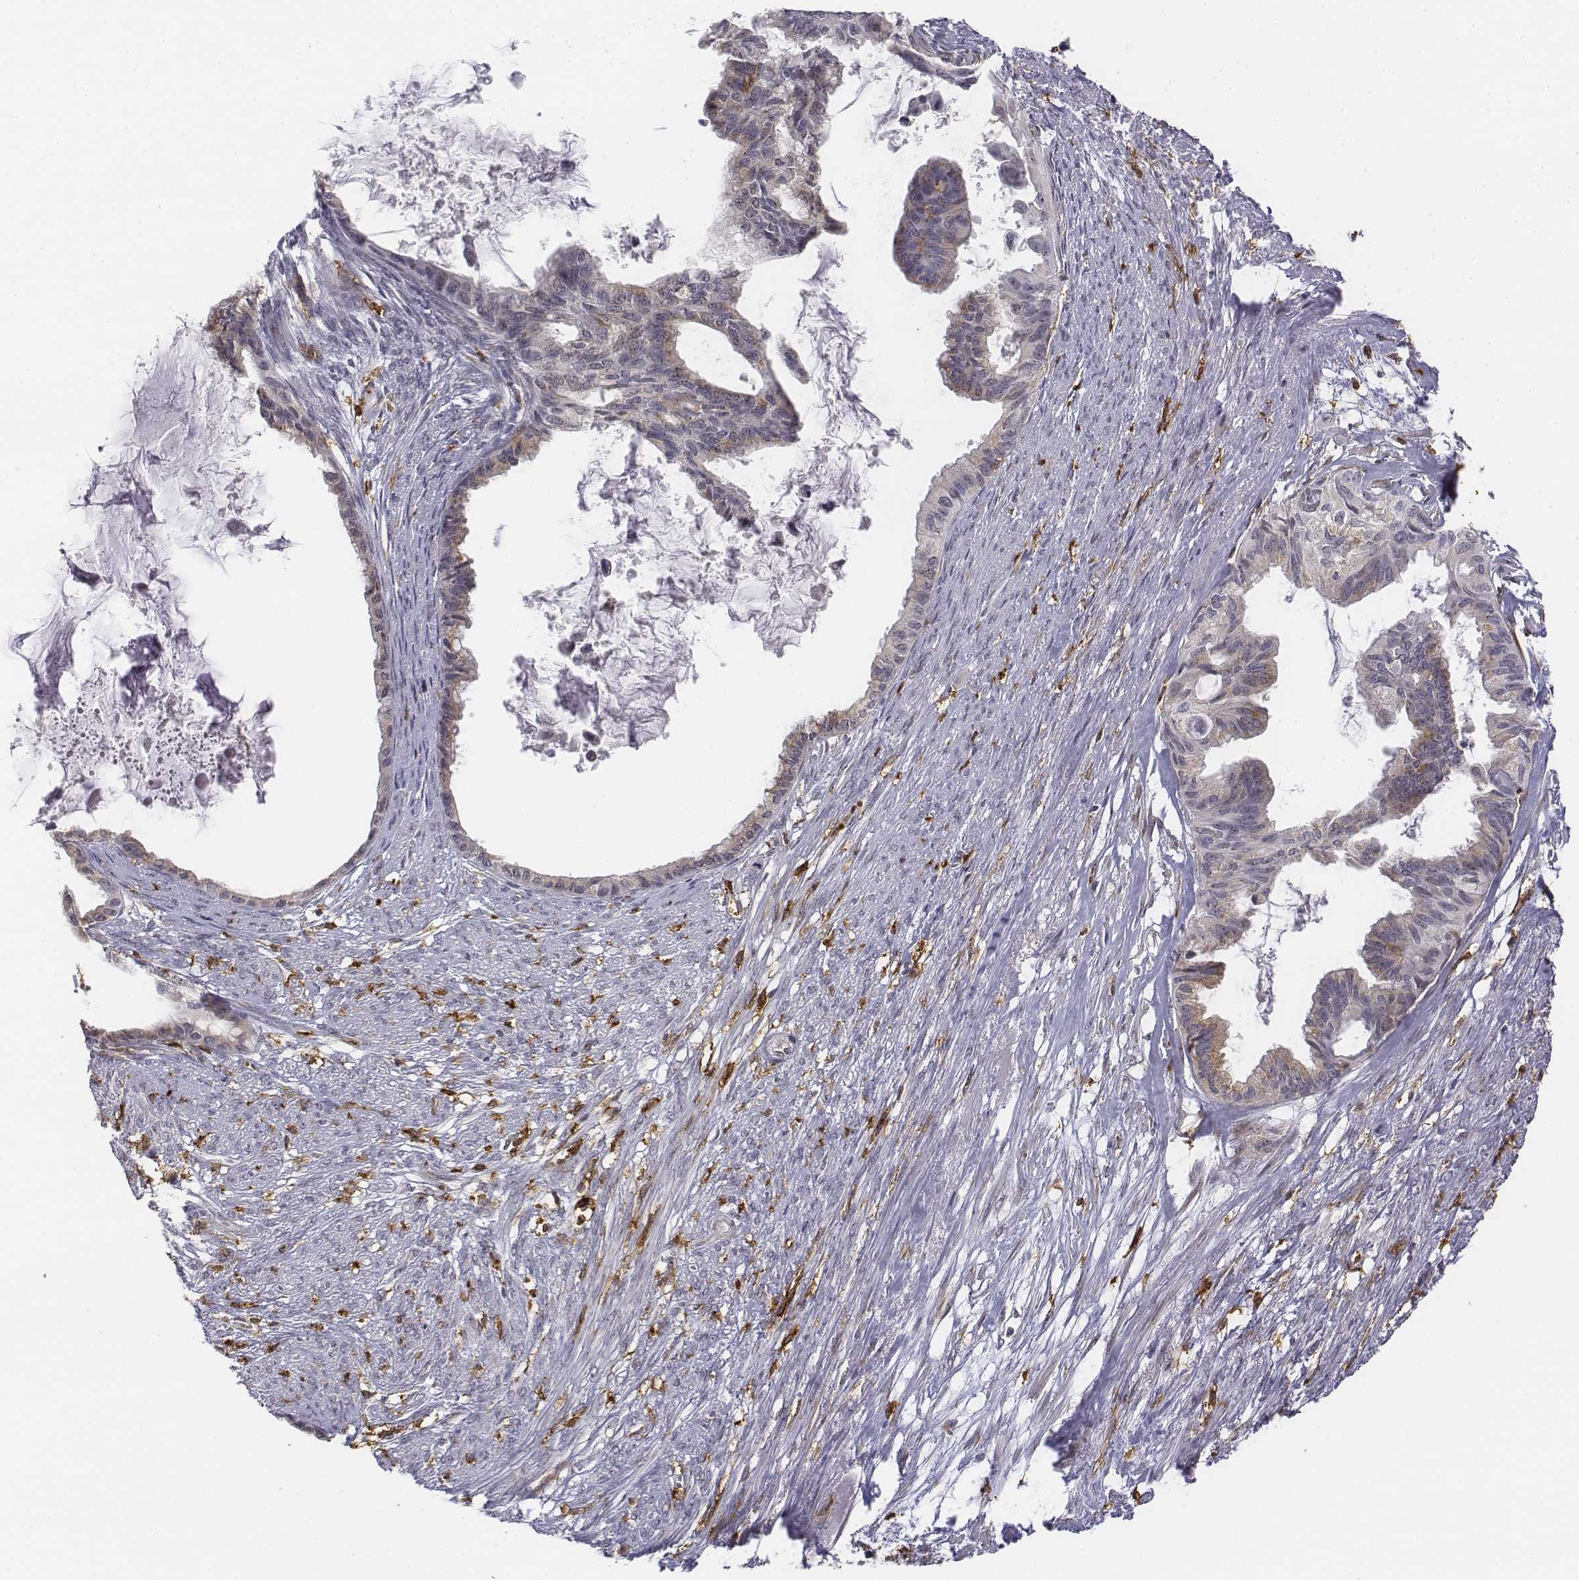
{"staining": {"intensity": "negative", "quantity": "none", "location": "none"}, "tissue": "endometrial cancer", "cell_type": "Tumor cells", "image_type": "cancer", "snomed": [{"axis": "morphology", "description": "Adenocarcinoma, NOS"}, {"axis": "topography", "description": "Endometrium"}], "caption": "An immunohistochemistry (IHC) micrograph of endometrial cancer is shown. There is no staining in tumor cells of endometrial cancer. Brightfield microscopy of immunohistochemistry (IHC) stained with DAB (3,3'-diaminobenzidine) (brown) and hematoxylin (blue), captured at high magnification.", "gene": "CD14", "patient": {"sex": "female", "age": 86}}